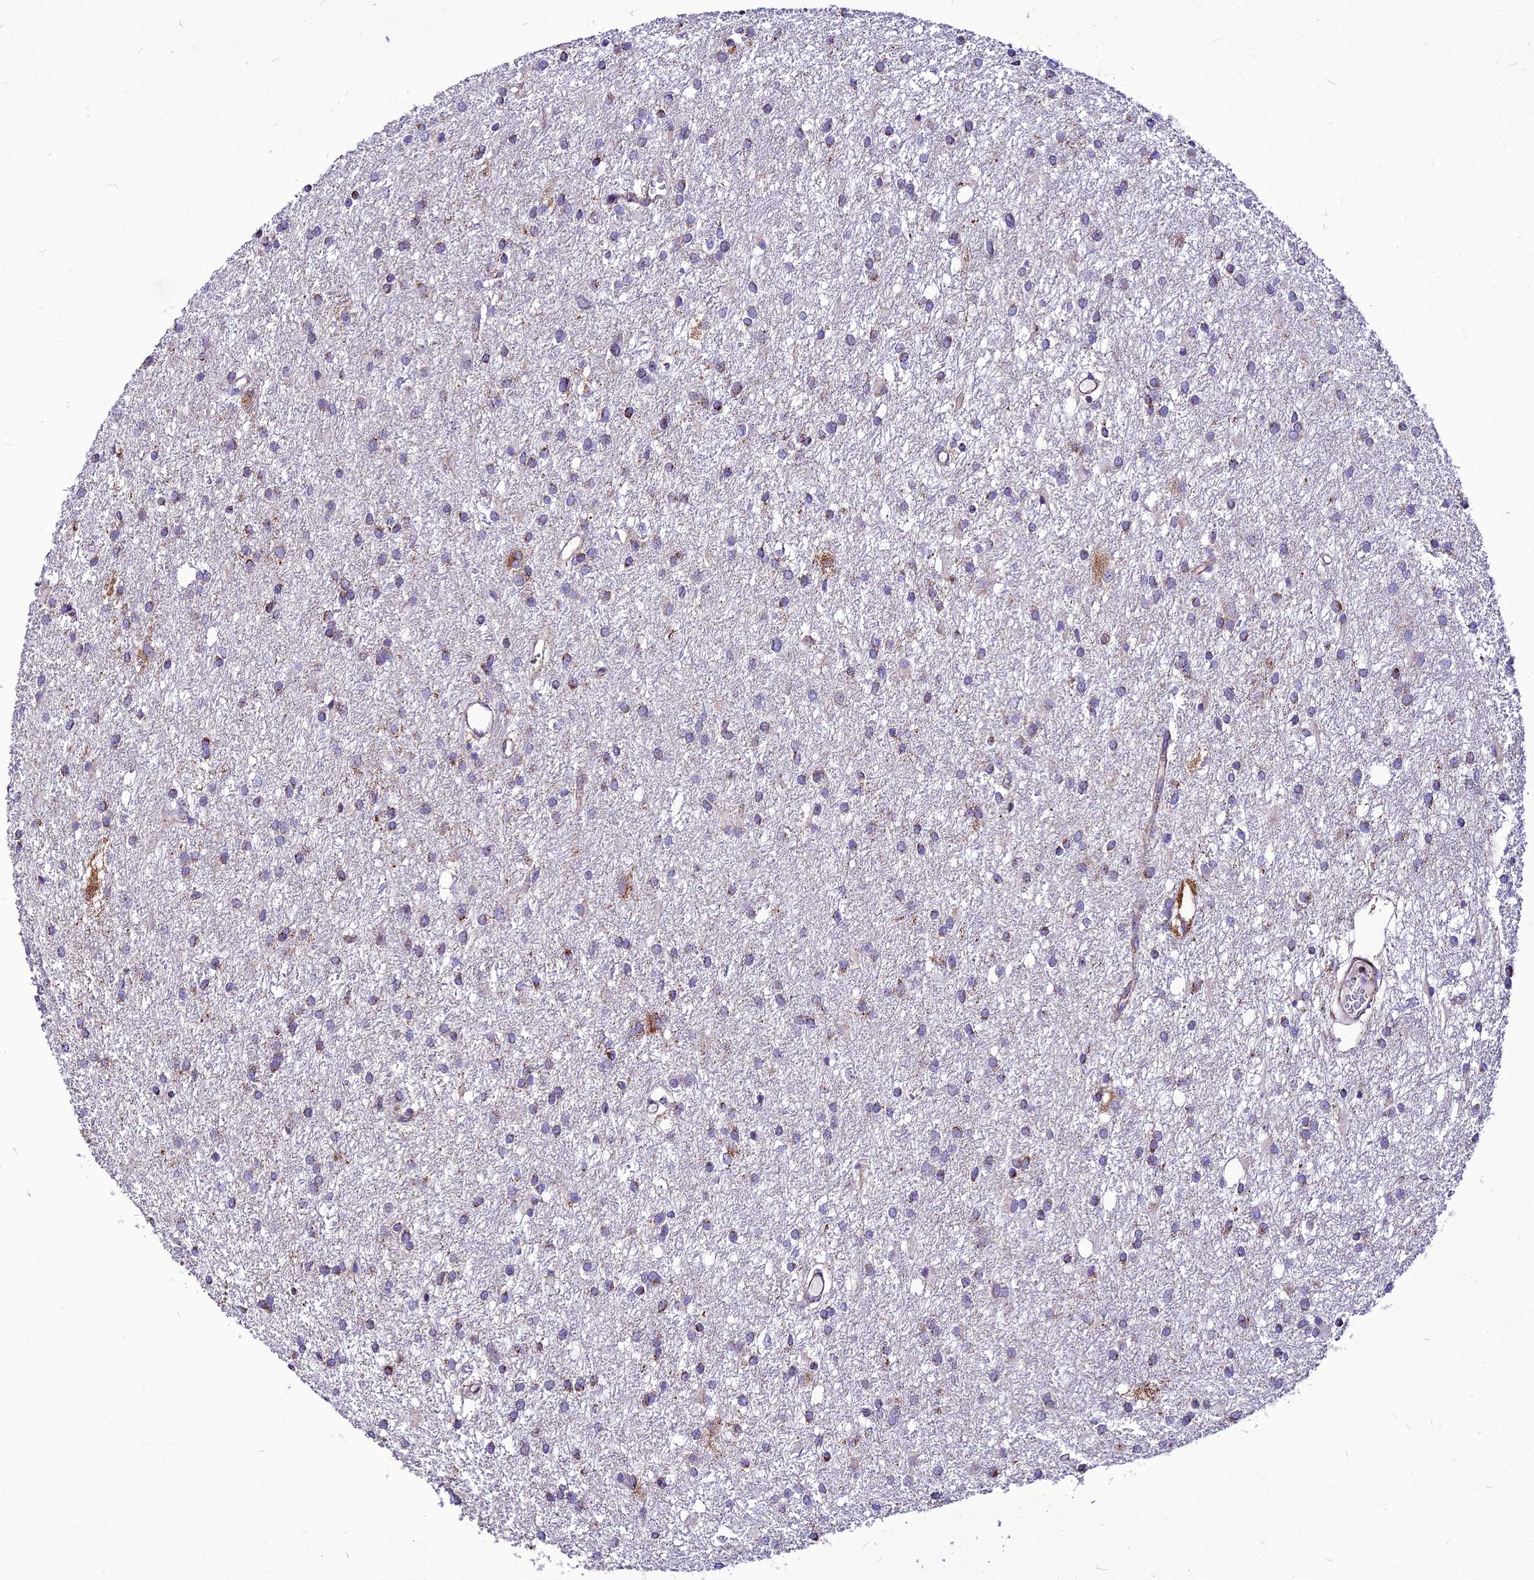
{"staining": {"intensity": "moderate", "quantity": "<25%", "location": "cytoplasmic/membranous"}, "tissue": "glioma", "cell_type": "Tumor cells", "image_type": "cancer", "snomed": [{"axis": "morphology", "description": "Glioma, malignant, High grade"}, {"axis": "topography", "description": "Brain"}], "caption": "Human malignant glioma (high-grade) stained for a protein (brown) displays moderate cytoplasmic/membranous positive staining in about <25% of tumor cells.", "gene": "ECI1", "patient": {"sex": "female", "age": 50}}